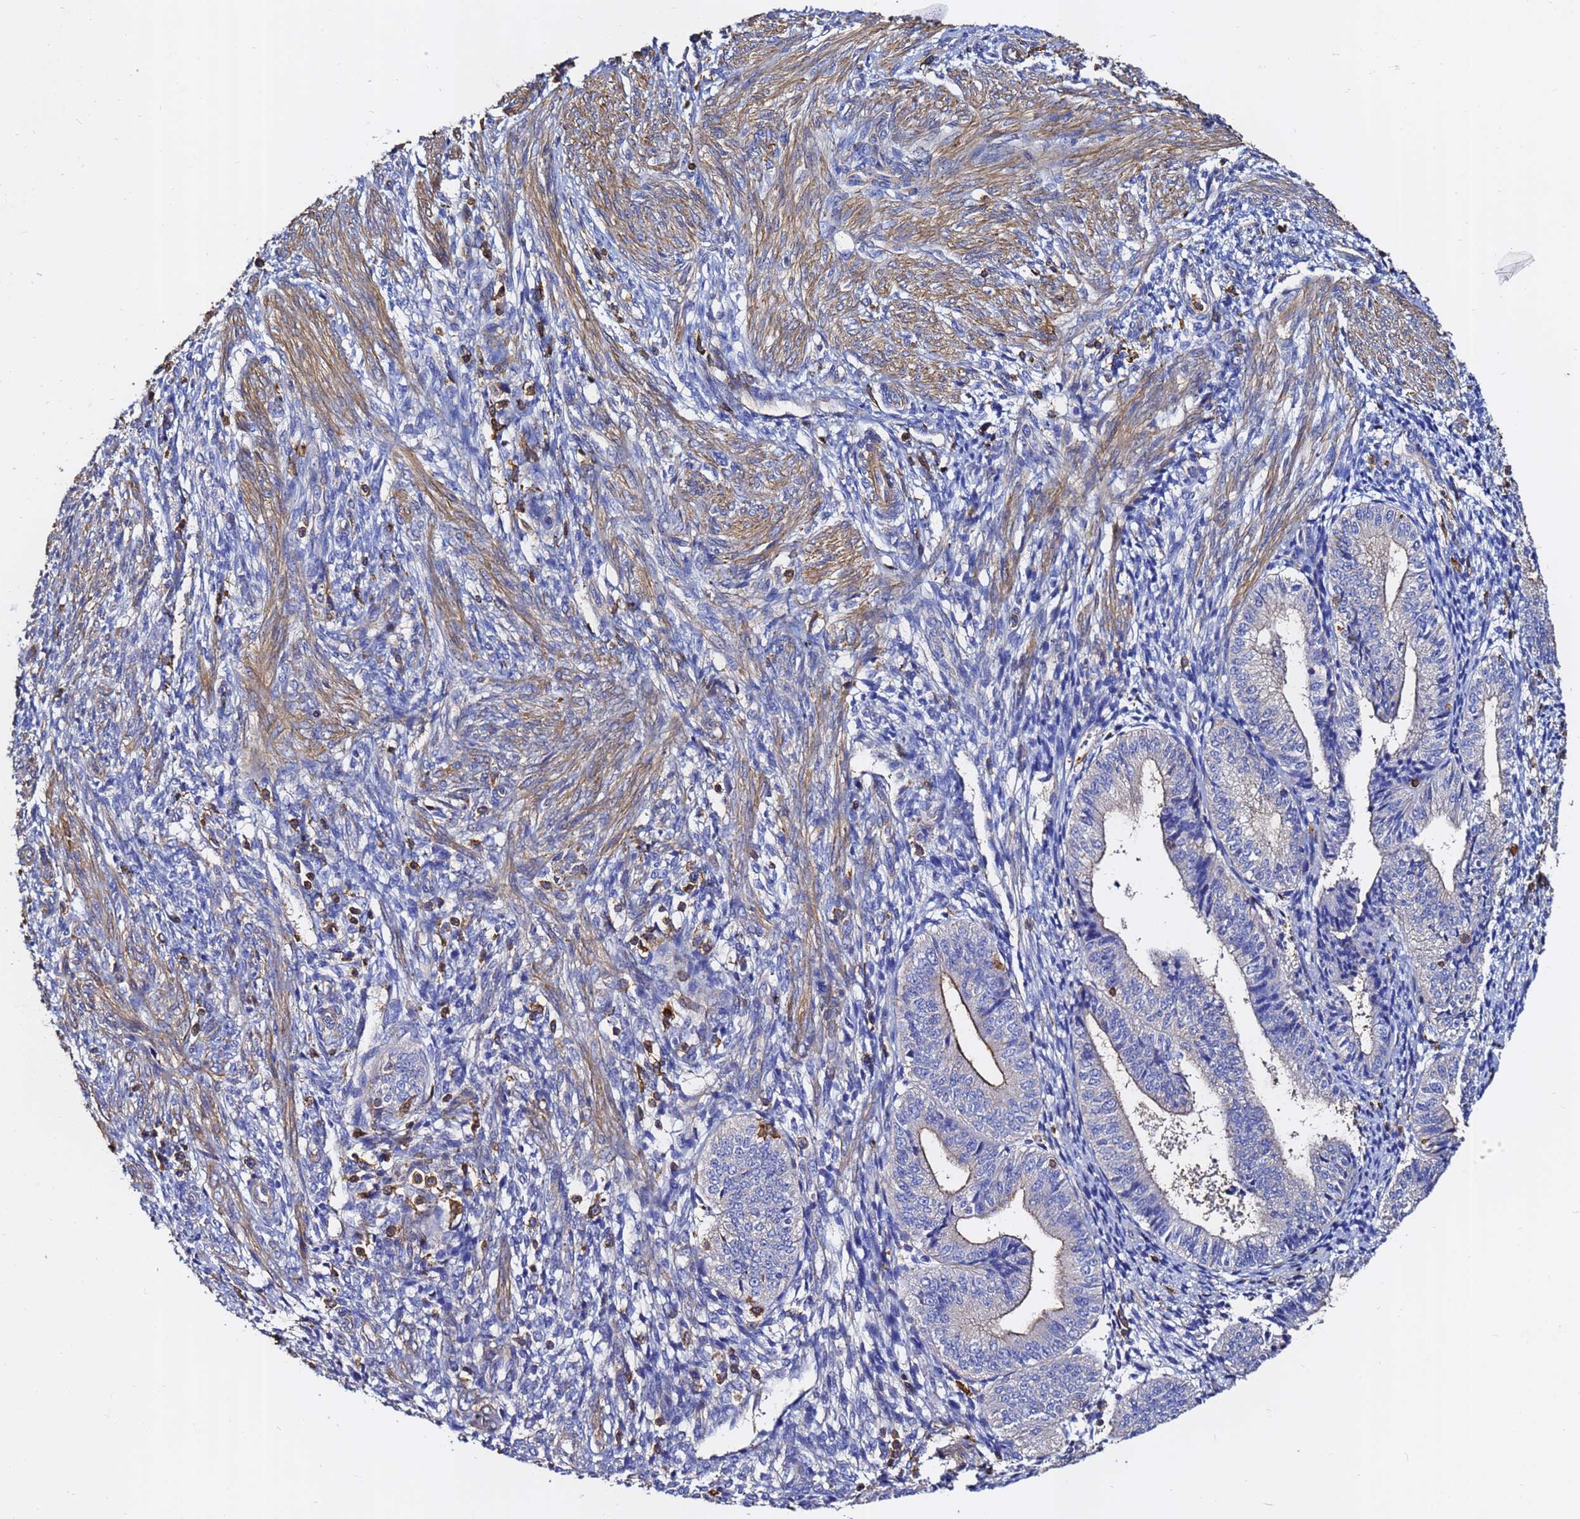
{"staining": {"intensity": "moderate", "quantity": "25%-75%", "location": "cytoplasmic/membranous"}, "tissue": "endometrium", "cell_type": "Cells in endometrial stroma", "image_type": "normal", "snomed": [{"axis": "morphology", "description": "Normal tissue, NOS"}, {"axis": "topography", "description": "Endometrium"}], "caption": "IHC of normal endometrium demonstrates medium levels of moderate cytoplasmic/membranous expression in approximately 25%-75% of cells in endometrial stroma.", "gene": "ACTA1", "patient": {"sex": "female", "age": 34}}